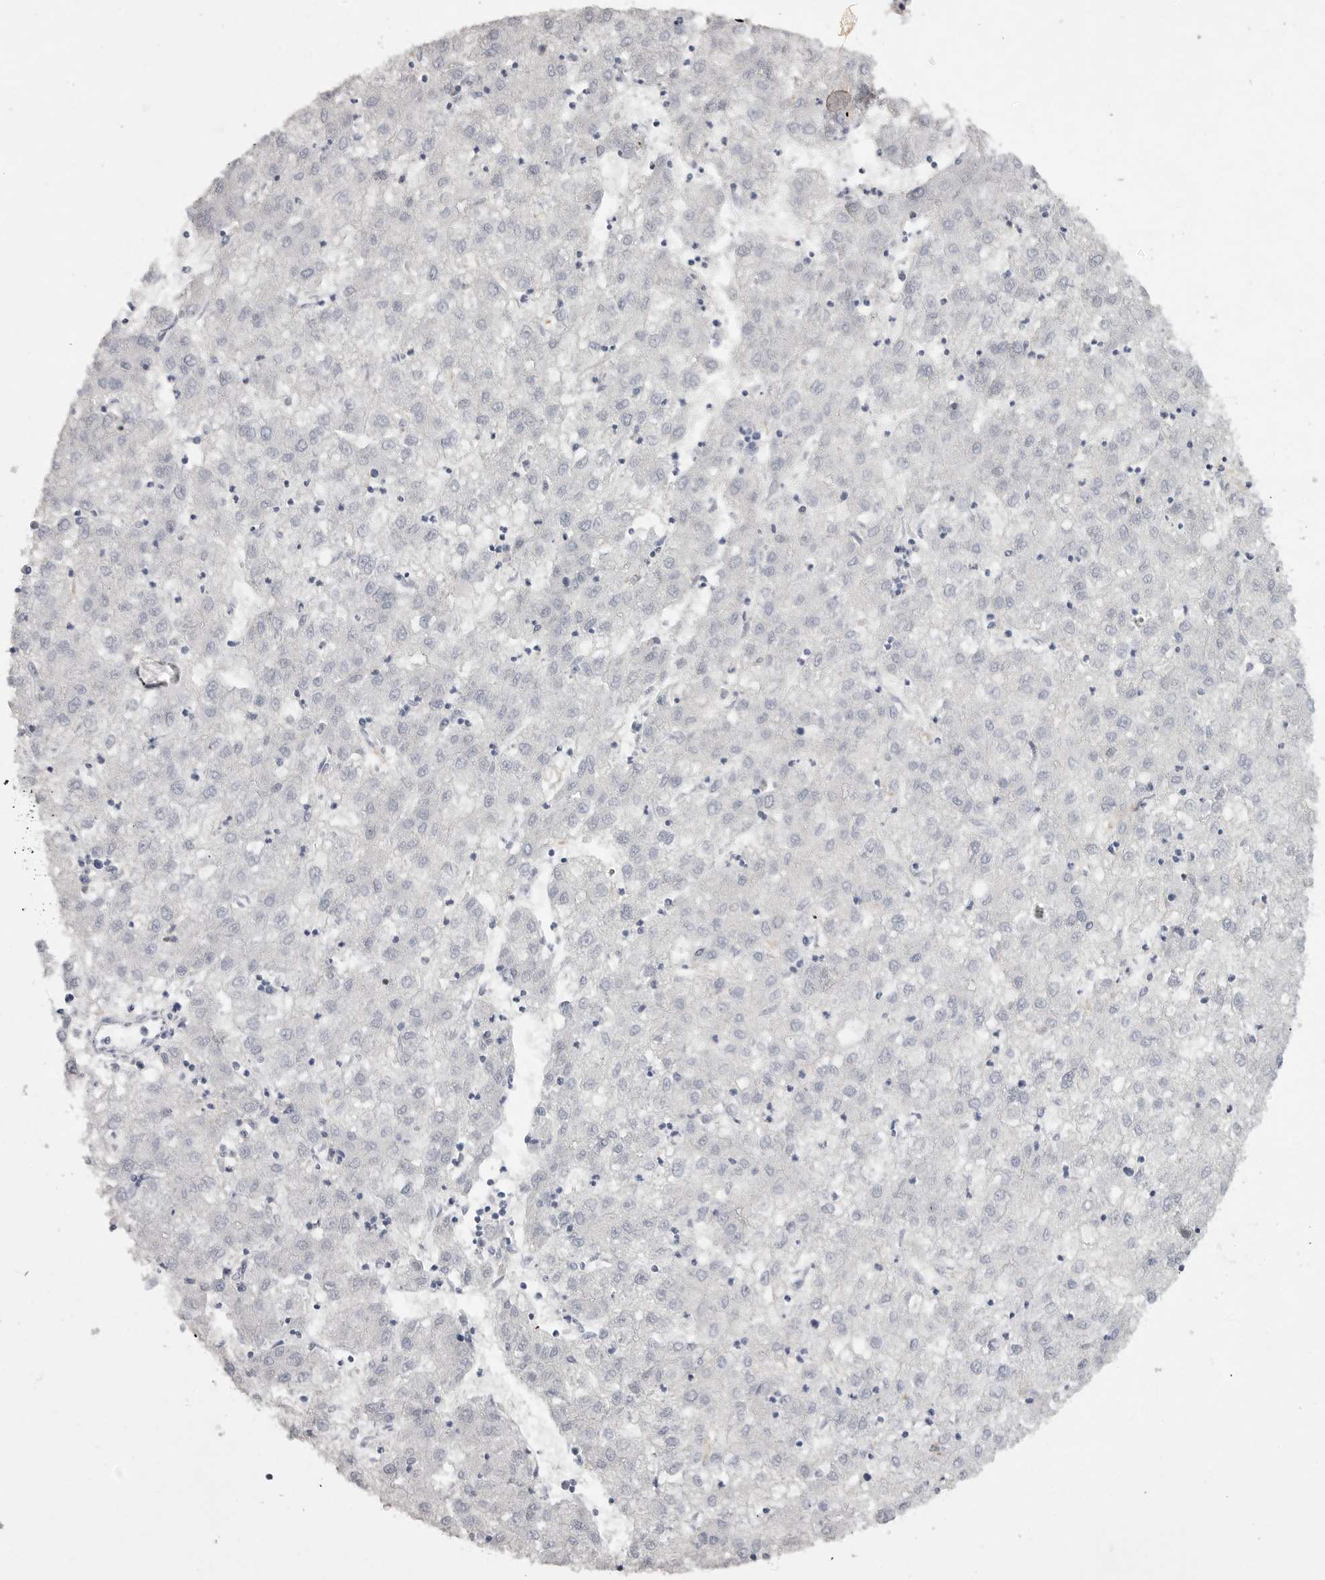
{"staining": {"intensity": "negative", "quantity": "none", "location": "none"}, "tissue": "liver cancer", "cell_type": "Tumor cells", "image_type": "cancer", "snomed": [{"axis": "morphology", "description": "Carcinoma, Hepatocellular, NOS"}, {"axis": "topography", "description": "Liver"}], "caption": "This is a histopathology image of immunohistochemistry (IHC) staining of liver cancer (hepatocellular carcinoma), which shows no staining in tumor cells.", "gene": "EDEM3", "patient": {"sex": "male", "age": 72}}